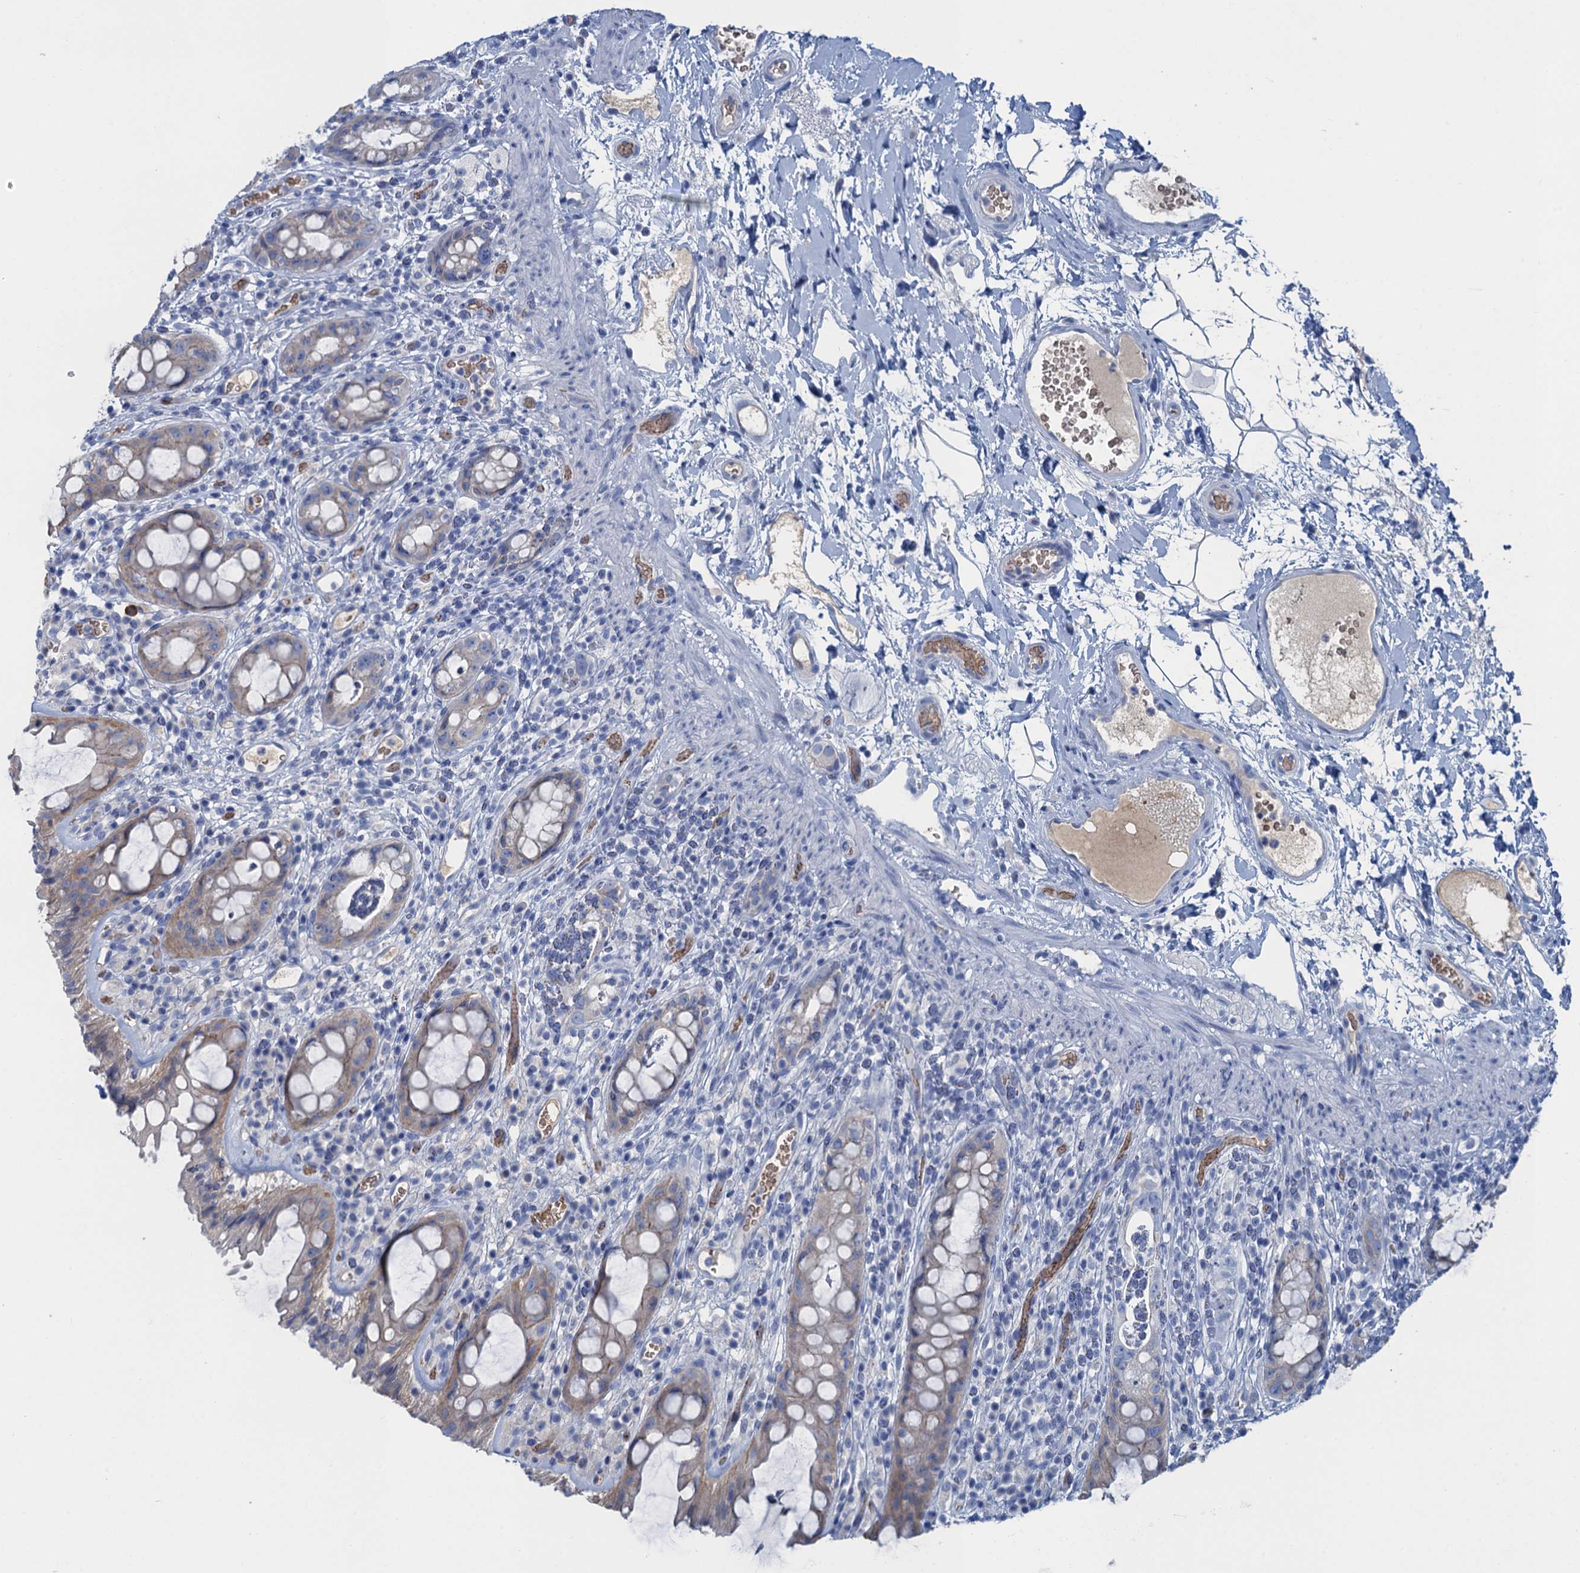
{"staining": {"intensity": "weak", "quantity": "25%-75%", "location": "cytoplasmic/membranous"}, "tissue": "rectum", "cell_type": "Glandular cells", "image_type": "normal", "snomed": [{"axis": "morphology", "description": "Normal tissue, NOS"}, {"axis": "topography", "description": "Rectum"}], "caption": "This micrograph displays IHC staining of benign rectum, with low weak cytoplasmic/membranous staining in about 25%-75% of glandular cells.", "gene": "MYADML2", "patient": {"sex": "female", "age": 57}}